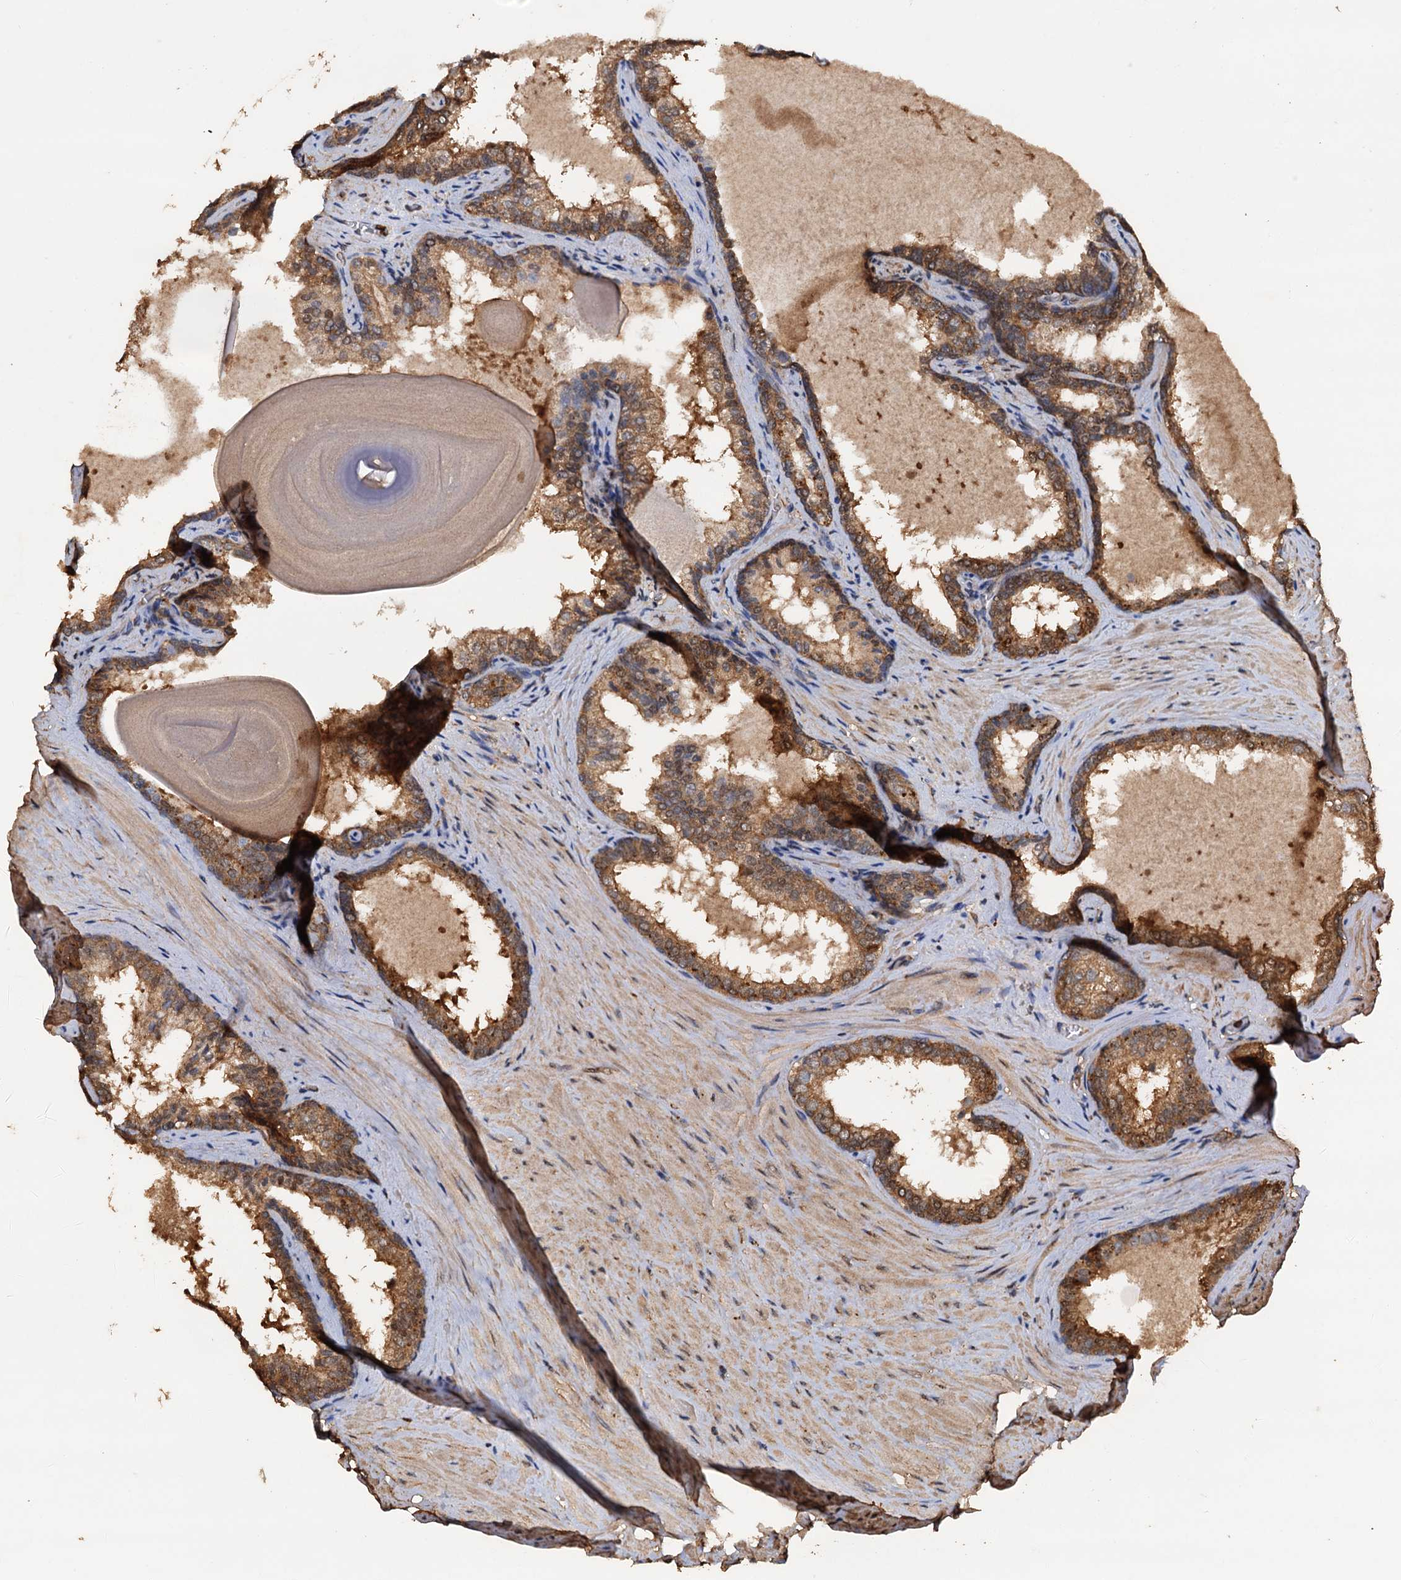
{"staining": {"intensity": "moderate", "quantity": ">75%", "location": "cytoplasmic/membranous"}, "tissue": "prostate cancer", "cell_type": "Tumor cells", "image_type": "cancer", "snomed": [{"axis": "morphology", "description": "Adenocarcinoma, High grade"}, {"axis": "topography", "description": "Prostate"}], "caption": "This photomicrograph exhibits immunohistochemistry (IHC) staining of prostate cancer (adenocarcinoma (high-grade)), with medium moderate cytoplasmic/membranous expression in approximately >75% of tumor cells.", "gene": "PSMD9", "patient": {"sex": "male", "age": 65}}